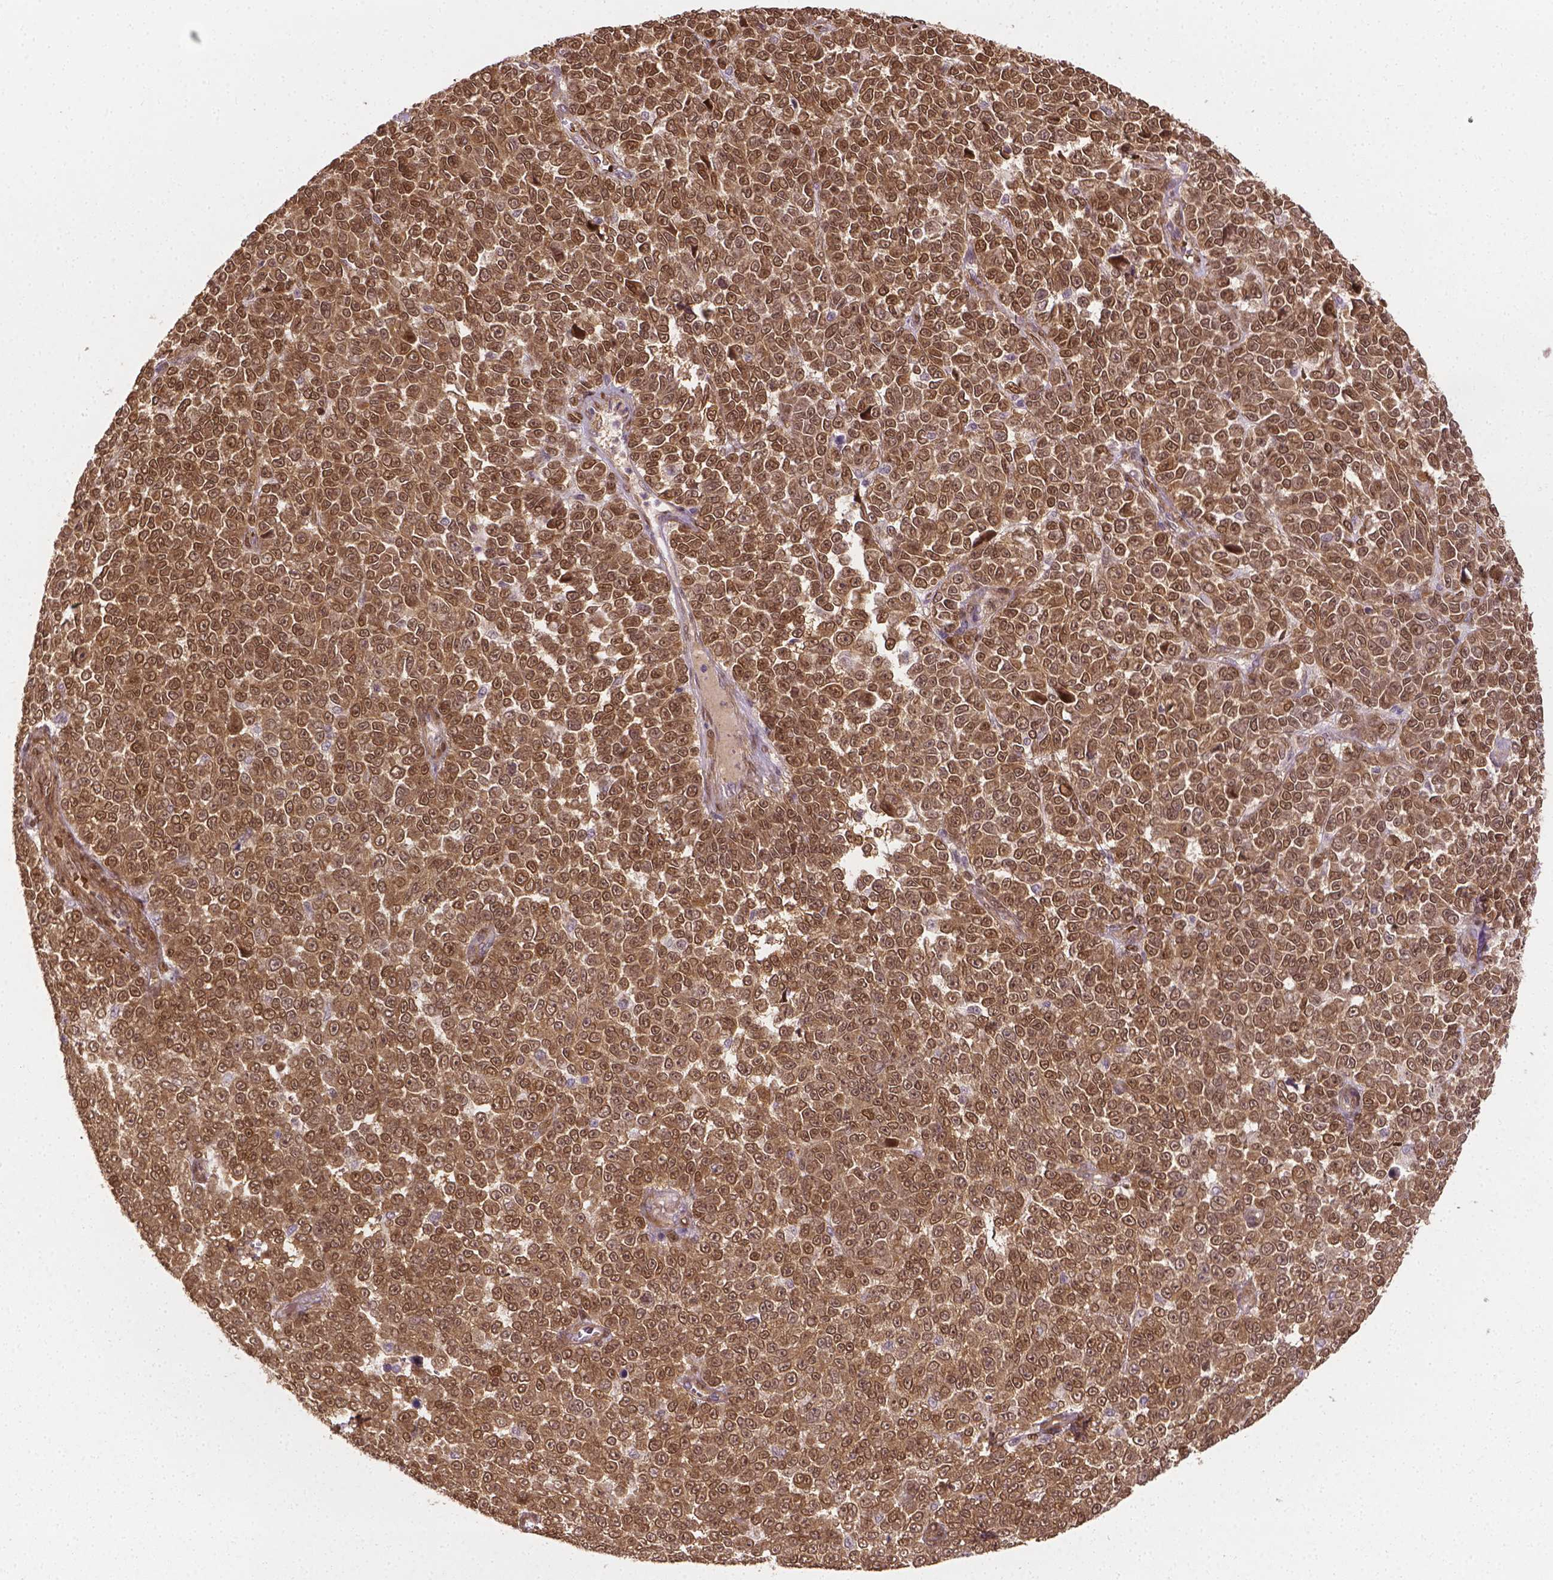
{"staining": {"intensity": "moderate", "quantity": ">75%", "location": "cytoplasmic/membranous,nuclear"}, "tissue": "melanoma", "cell_type": "Tumor cells", "image_type": "cancer", "snomed": [{"axis": "morphology", "description": "Malignant melanoma, NOS"}, {"axis": "topography", "description": "Skin"}], "caption": "About >75% of tumor cells in human melanoma show moderate cytoplasmic/membranous and nuclear protein positivity as visualized by brown immunohistochemical staining.", "gene": "YAP1", "patient": {"sex": "female", "age": 95}}